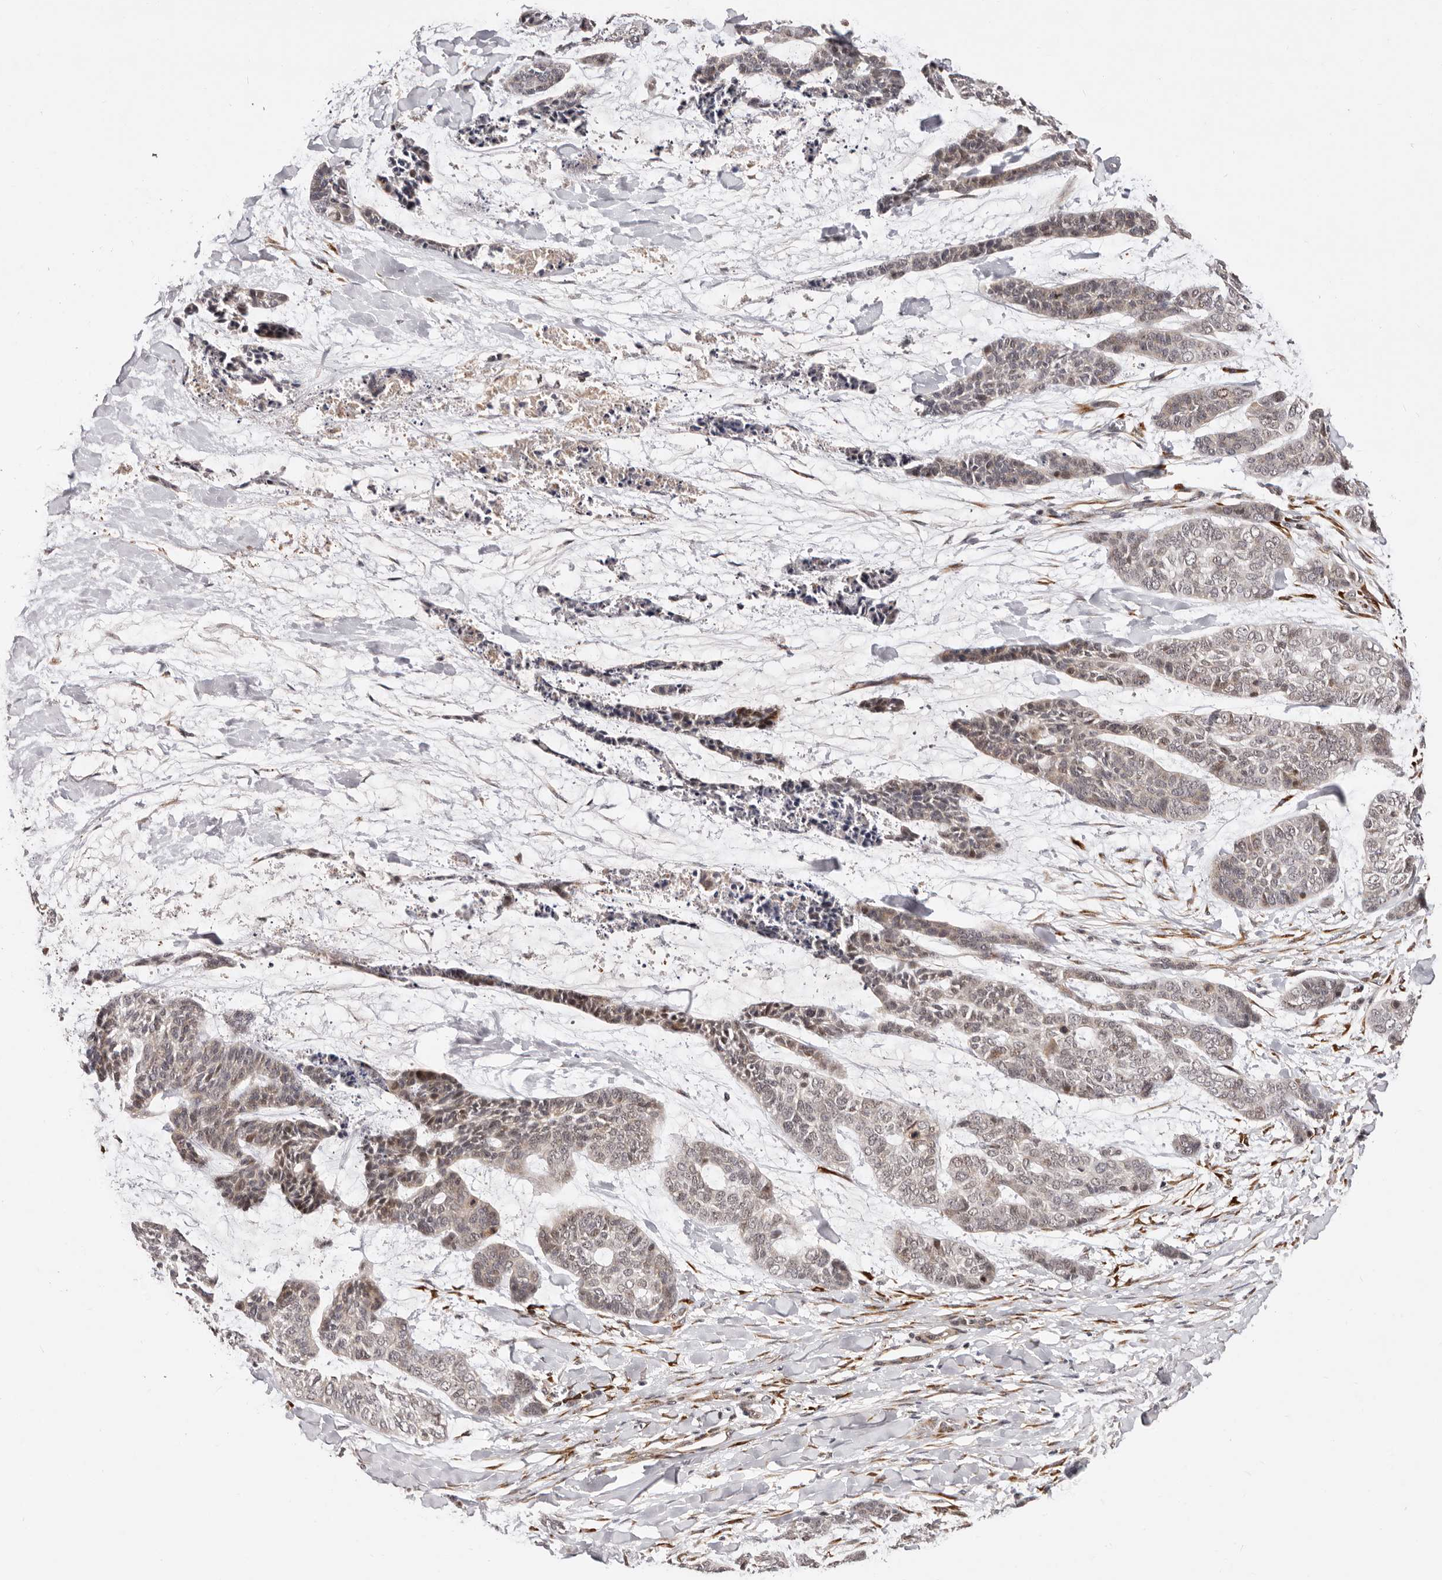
{"staining": {"intensity": "weak", "quantity": "<25%", "location": "nuclear"}, "tissue": "skin cancer", "cell_type": "Tumor cells", "image_type": "cancer", "snomed": [{"axis": "morphology", "description": "Basal cell carcinoma"}, {"axis": "topography", "description": "Skin"}], "caption": "High magnification brightfield microscopy of skin cancer stained with DAB (brown) and counterstained with hematoxylin (blue): tumor cells show no significant expression. (Immunohistochemistry, brightfield microscopy, high magnification).", "gene": "SRCAP", "patient": {"sex": "female", "age": 64}}